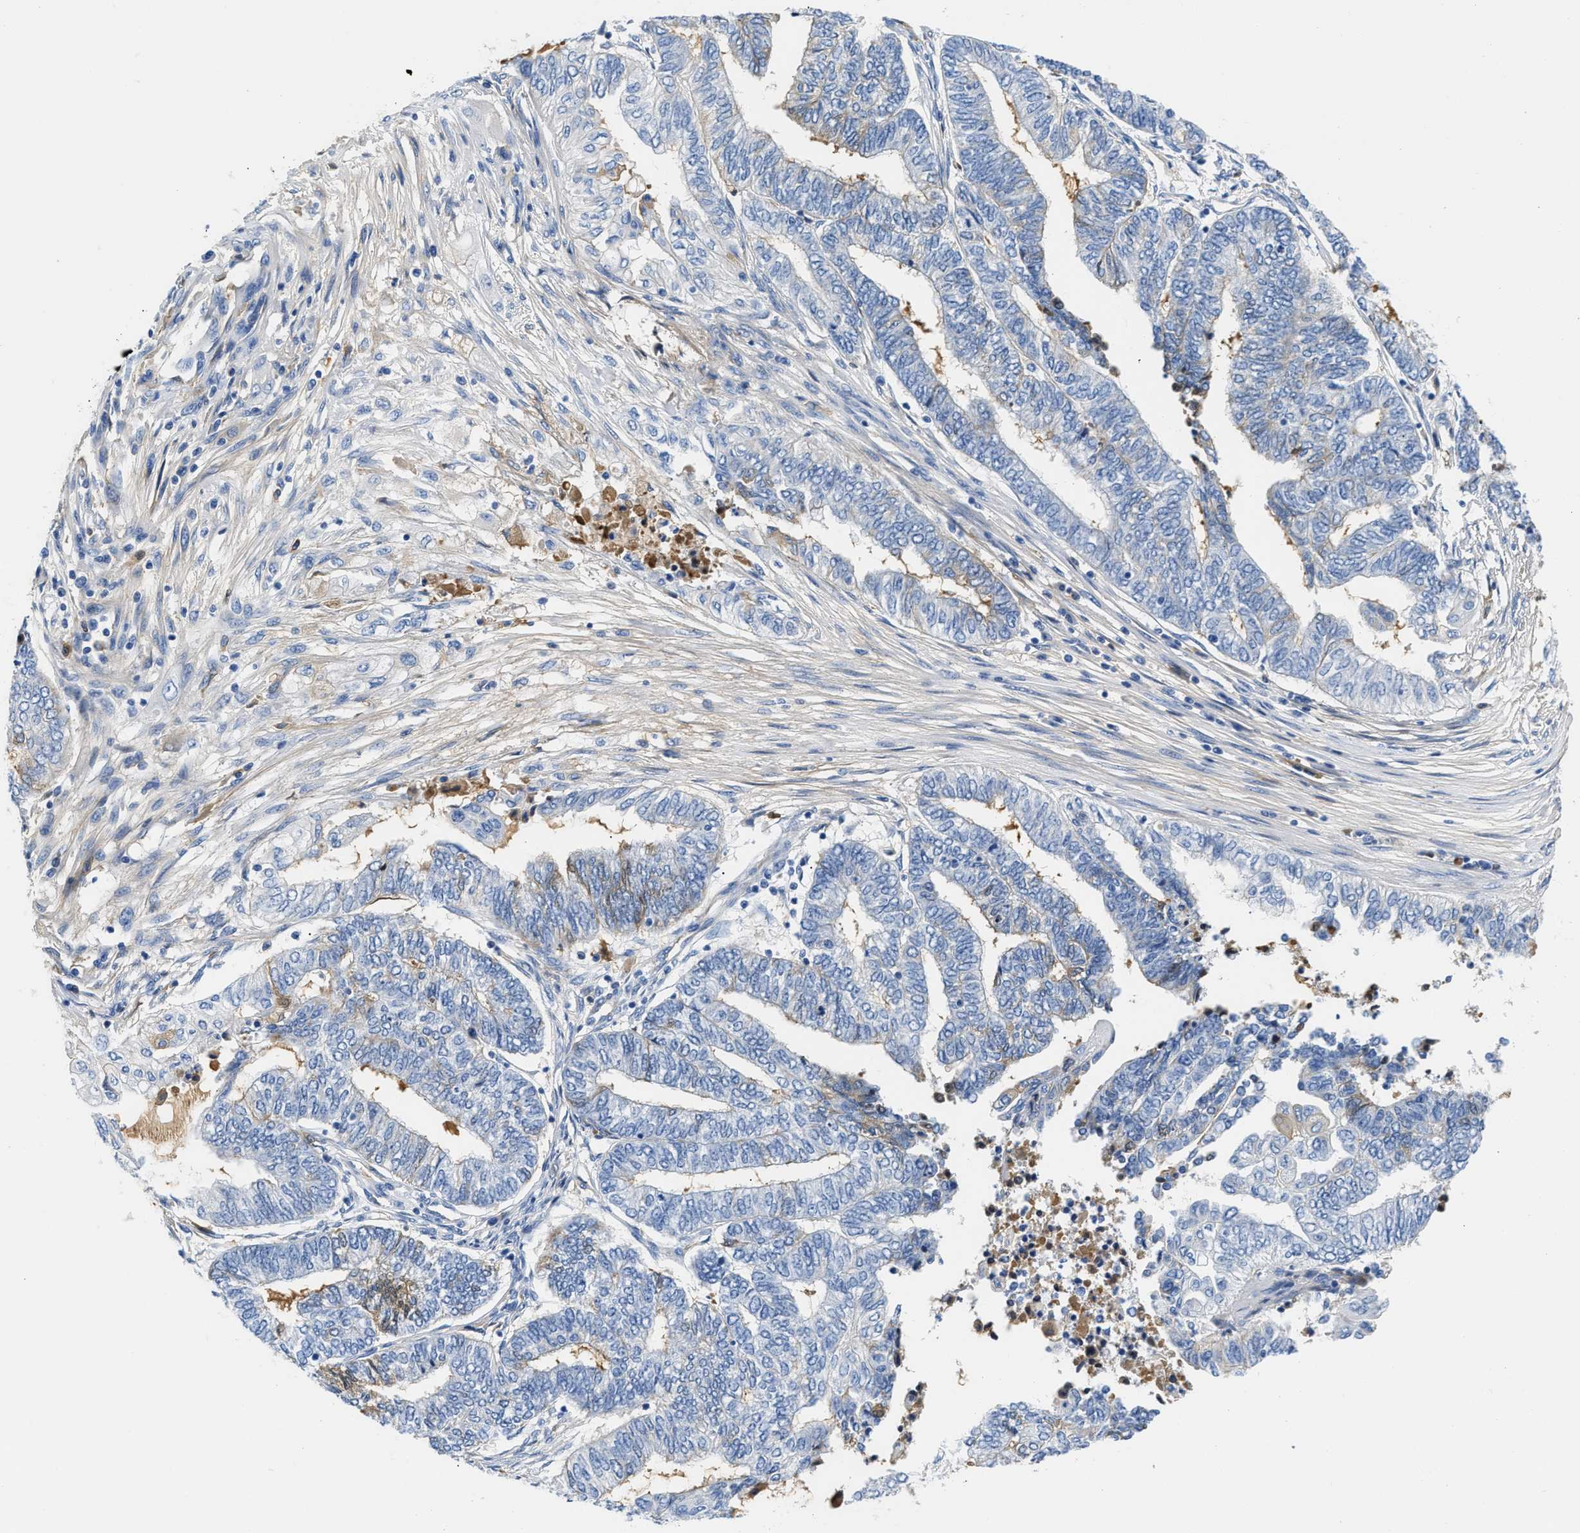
{"staining": {"intensity": "weak", "quantity": "<25%", "location": "cytoplasmic/membranous"}, "tissue": "endometrial cancer", "cell_type": "Tumor cells", "image_type": "cancer", "snomed": [{"axis": "morphology", "description": "Adenocarcinoma, NOS"}, {"axis": "topography", "description": "Uterus"}, {"axis": "topography", "description": "Endometrium"}], "caption": "Image shows no protein expression in tumor cells of endometrial cancer (adenocarcinoma) tissue.", "gene": "GC", "patient": {"sex": "female", "age": 70}}